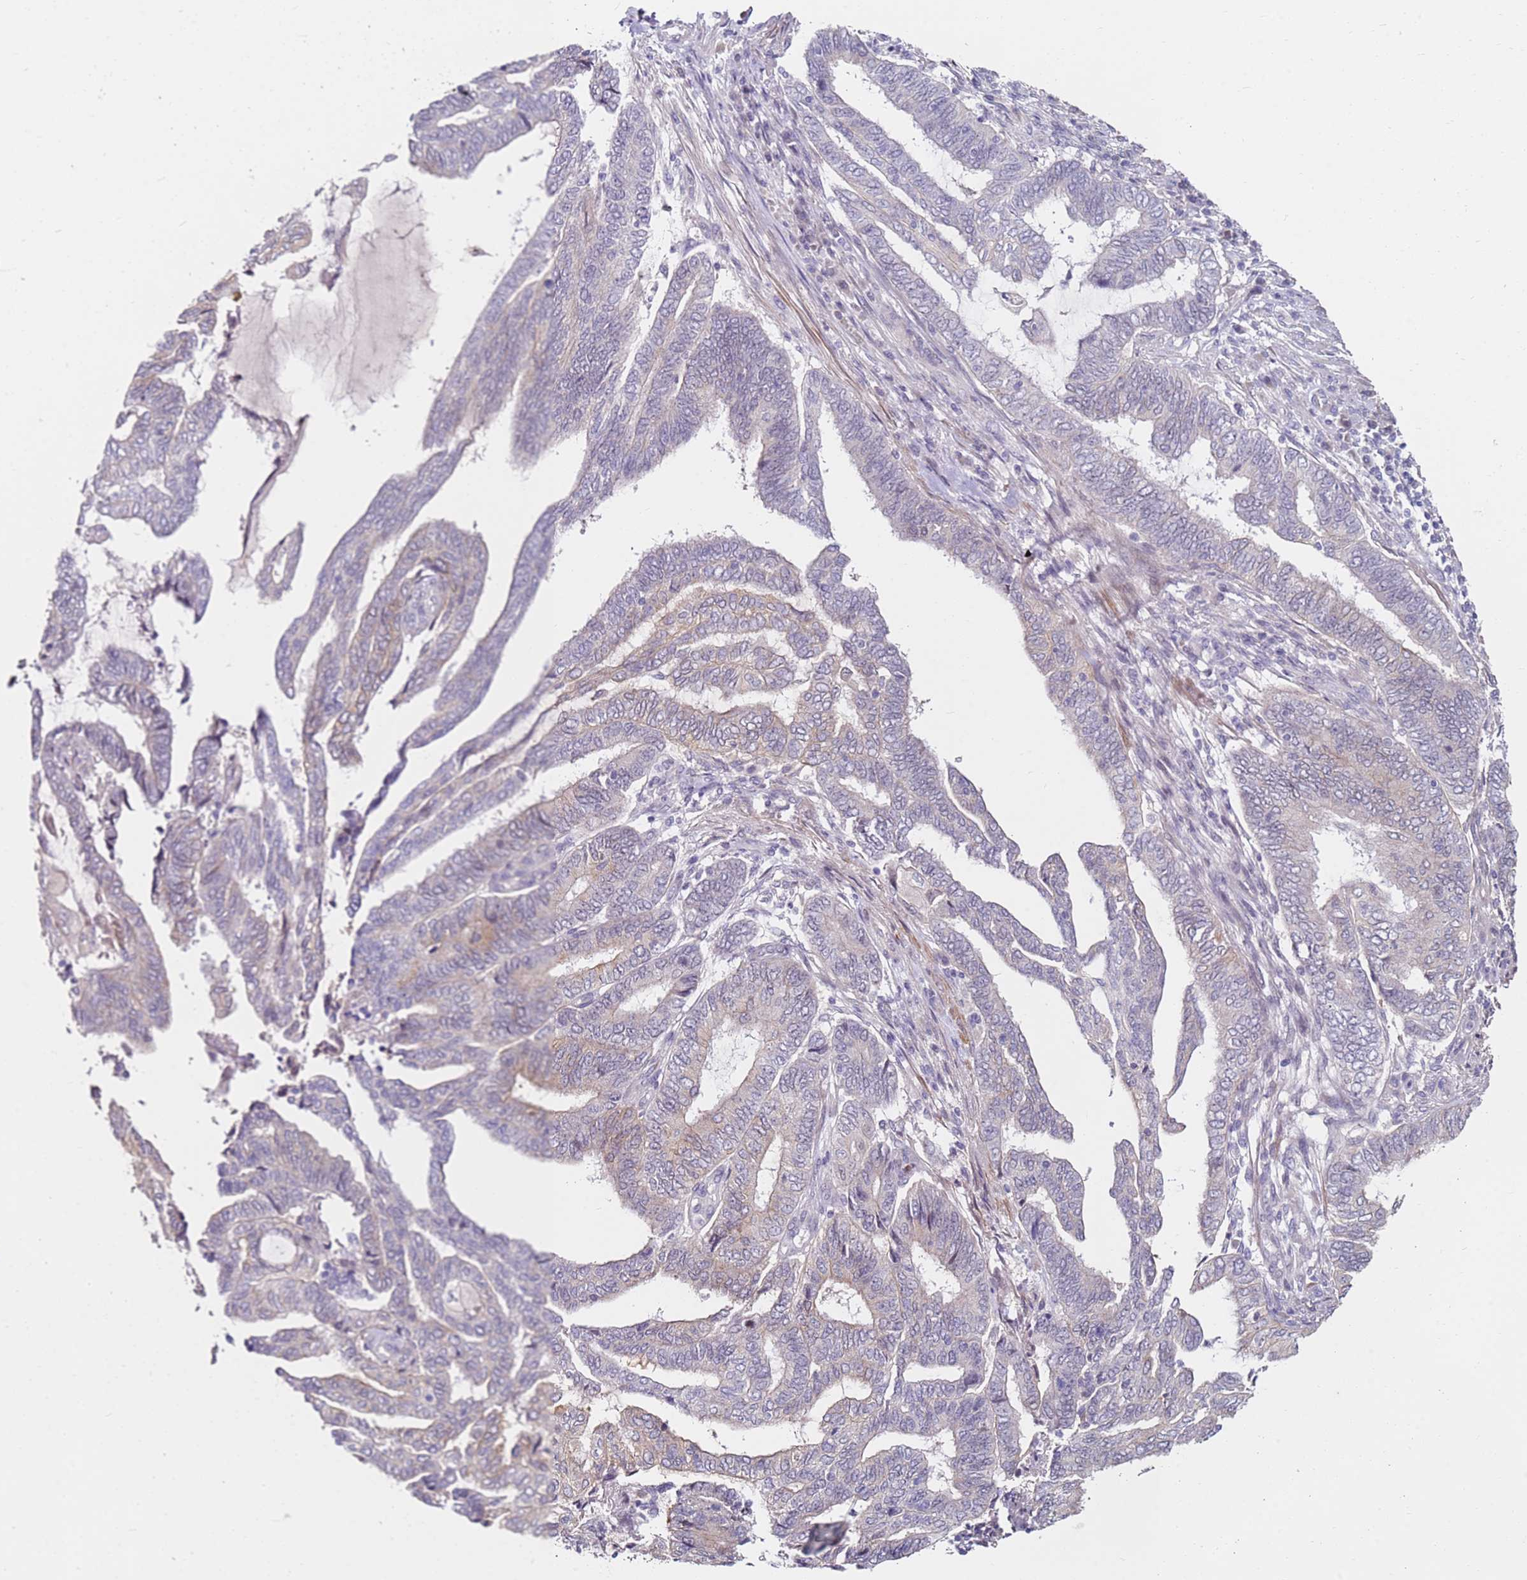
{"staining": {"intensity": "negative", "quantity": "none", "location": "none"}, "tissue": "endometrial cancer", "cell_type": "Tumor cells", "image_type": "cancer", "snomed": [{"axis": "morphology", "description": "Adenocarcinoma, NOS"}, {"axis": "topography", "description": "Uterus"}, {"axis": "topography", "description": "Endometrium"}], "caption": "IHC of endometrial adenocarcinoma exhibits no expression in tumor cells.", "gene": "RARS2", "patient": {"sex": "female", "age": 70}}